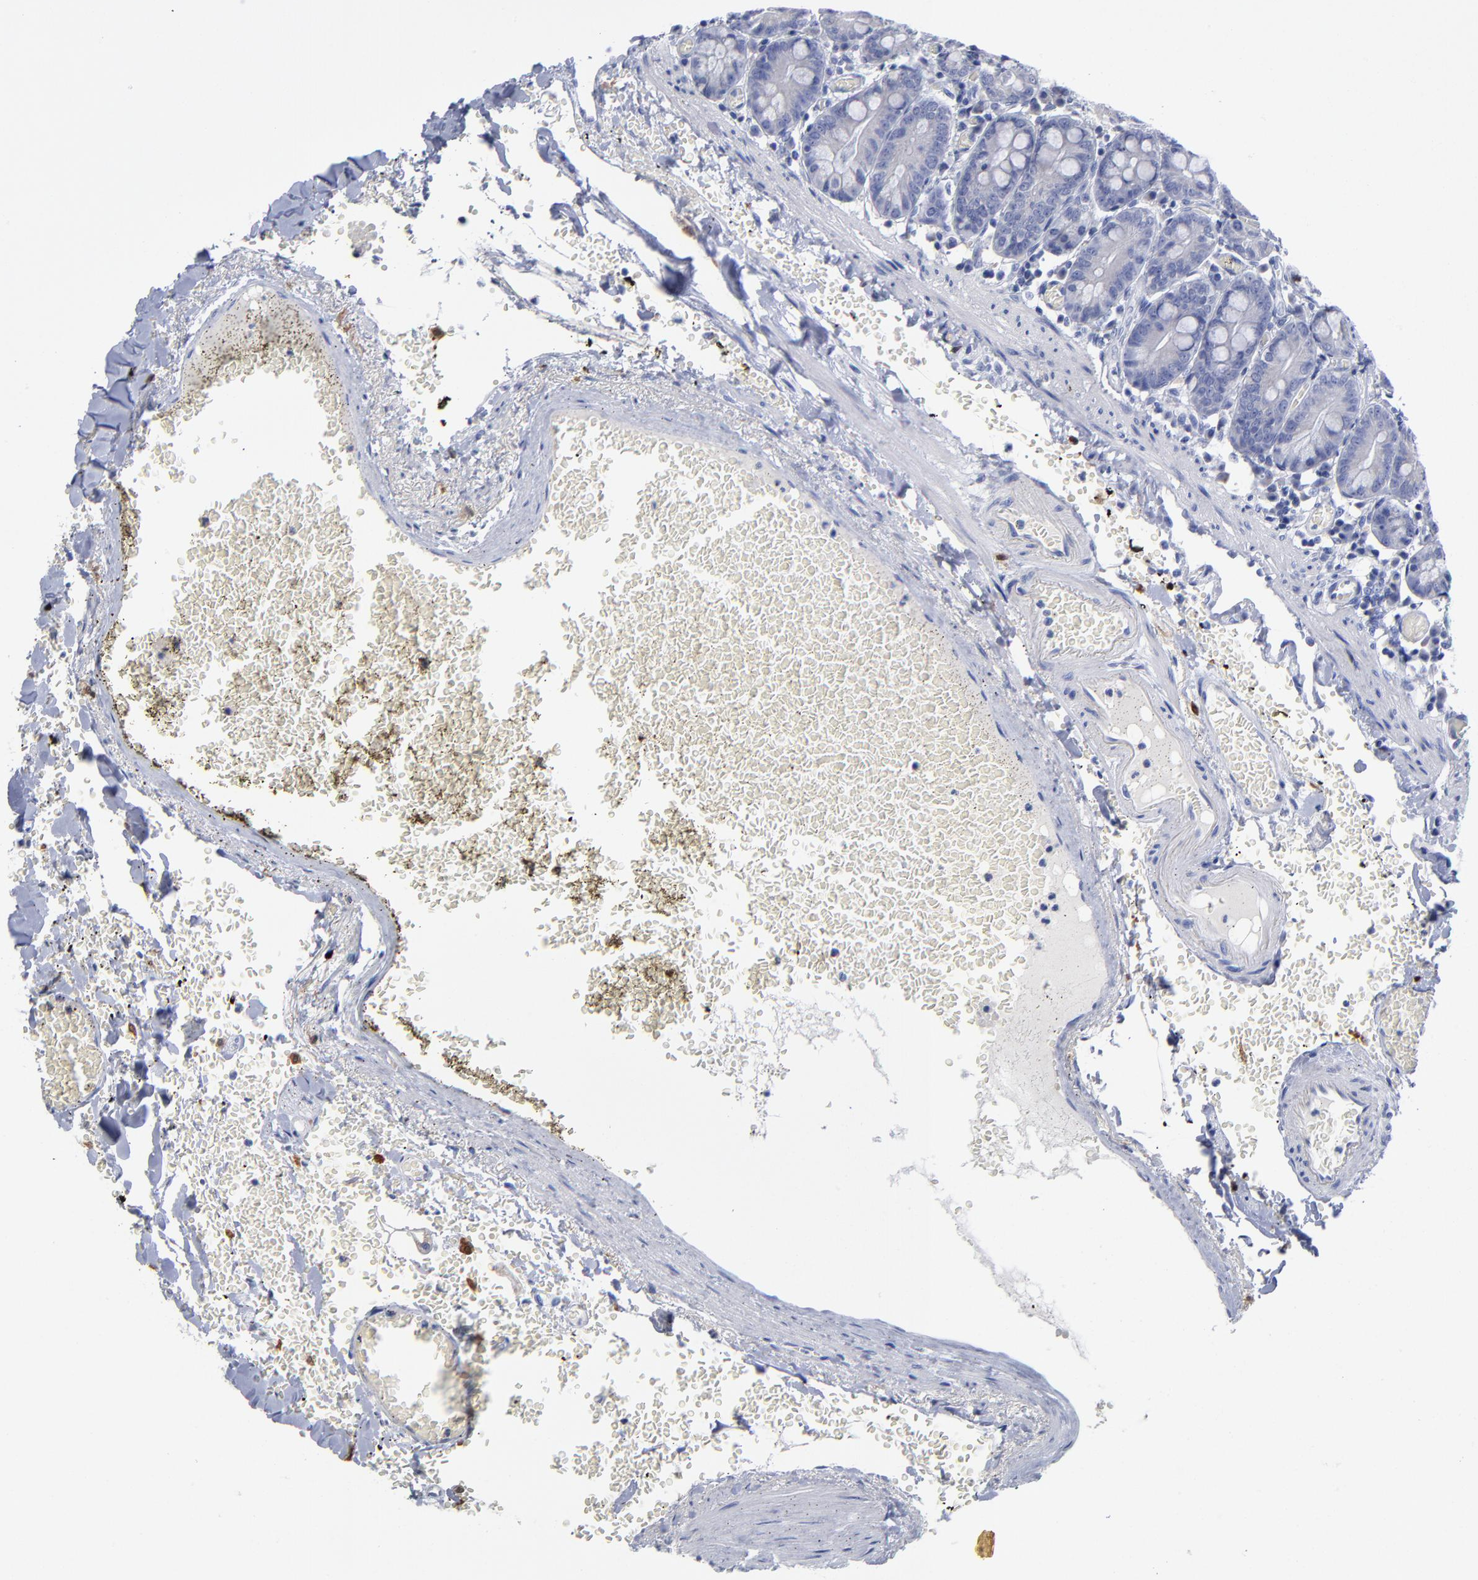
{"staining": {"intensity": "weak", "quantity": "25%-75%", "location": "cytoplasmic/membranous"}, "tissue": "small intestine", "cell_type": "Glandular cells", "image_type": "normal", "snomed": [{"axis": "morphology", "description": "Normal tissue, NOS"}, {"axis": "topography", "description": "Small intestine"}], "caption": "Small intestine stained with DAB IHC demonstrates low levels of weak cytoplasmic/membranous staining in about 25%-75% of glandular cells. The staining is performed using DAB (3,3'-diaminobenzidine) brown chromogen to label protein expression. The nuclei are counter-stained blue using hematoxylin.", "gene": "PTP4A1", "patient": {"sex": "male", "age": 71}}